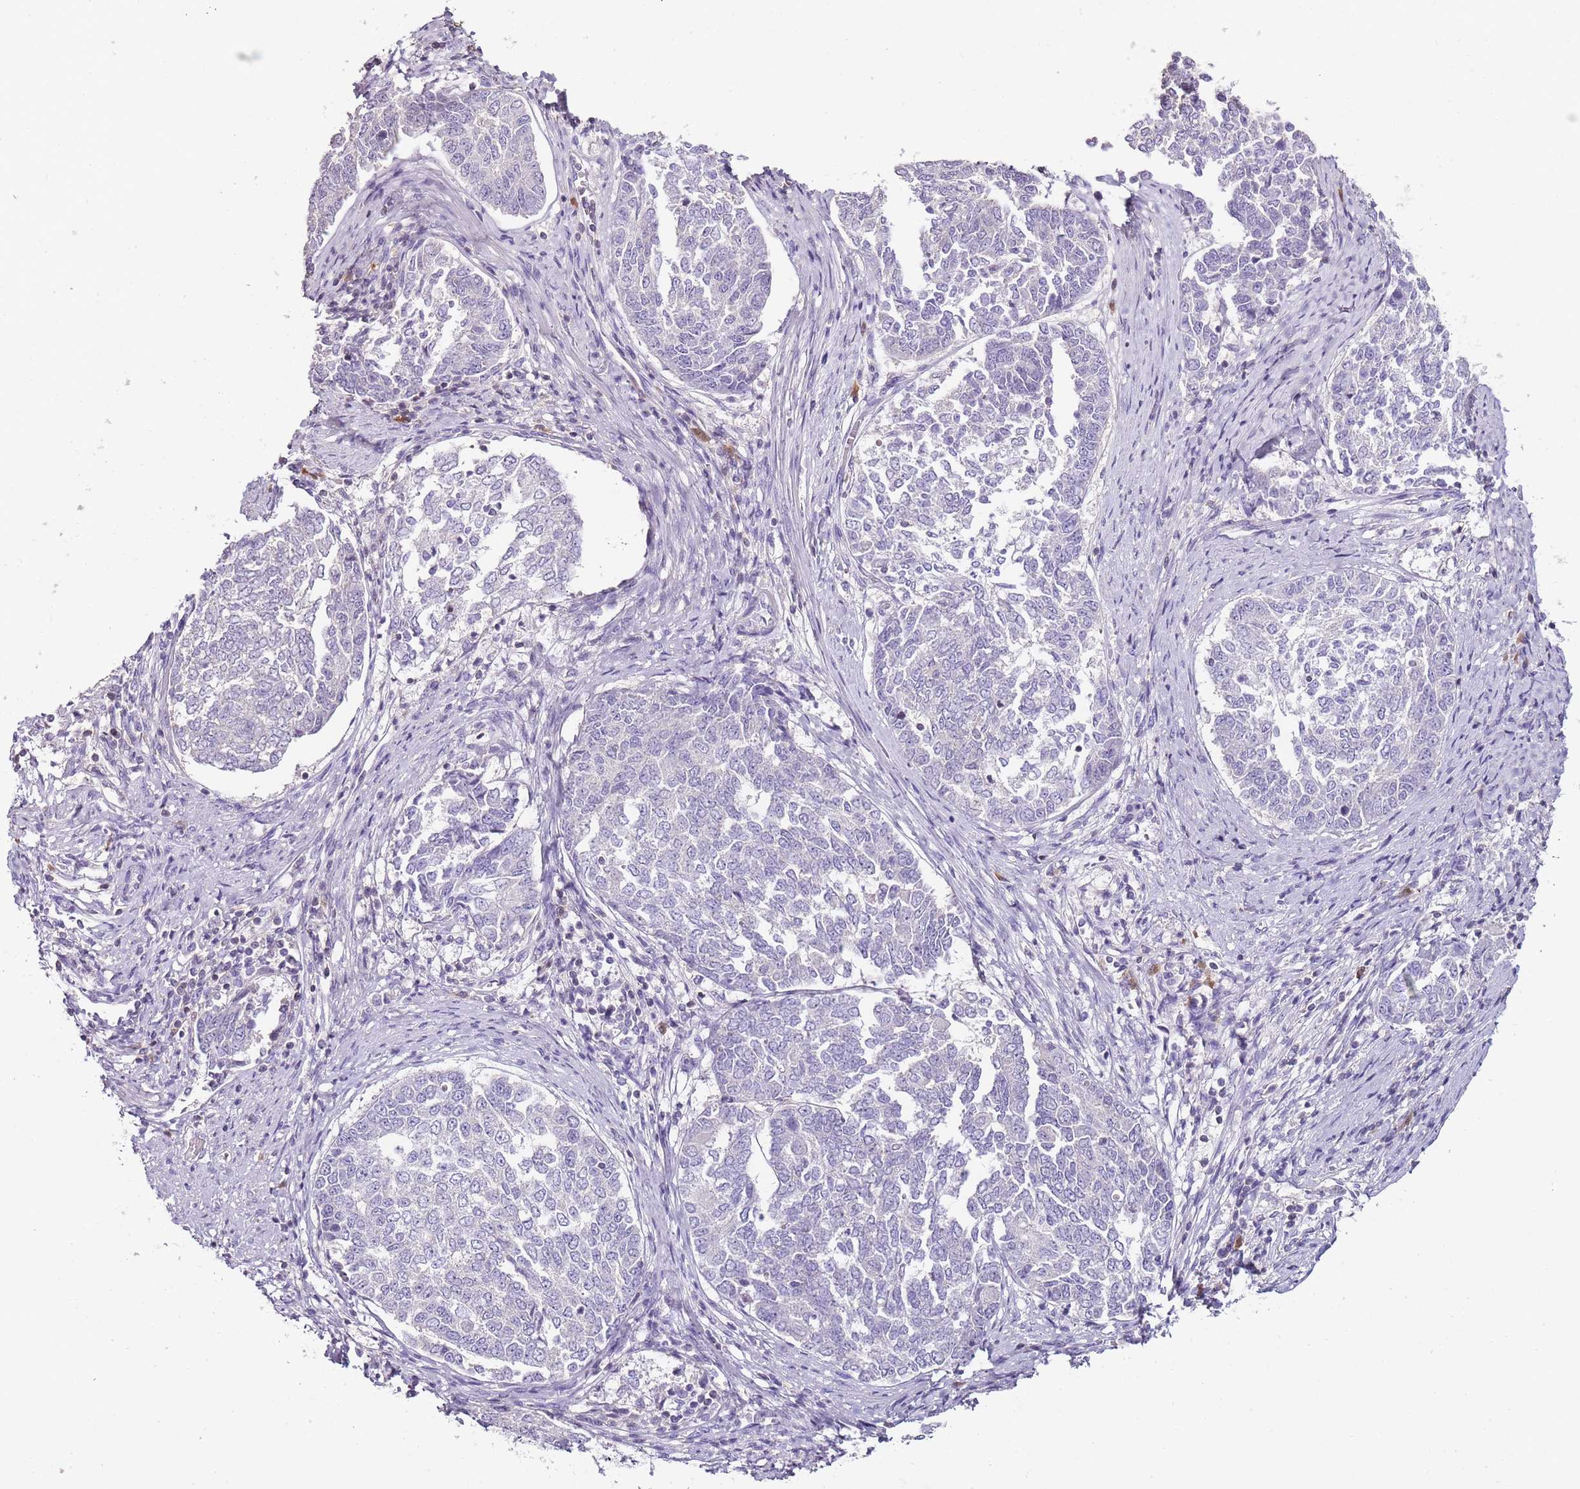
{"staining": {"intensity": "negative", "quantity": "none", "location": "none"}, "tissue": "endometrial cancer", "cell_type": "Tumor cells", "image_type": "cancer", "snomed": [{"axis": "morphology", "description": "Adenocarcinoma, NOS"}, {"axis": "topography", "description": "Endometrium"}], "caption": "Endometrial adenocarcinoma was stained to show a protein in brown. There is no significant positivity in tumor cells.", "gene": "ZBP1", "patient": {"sex": "female", "age": 80}}